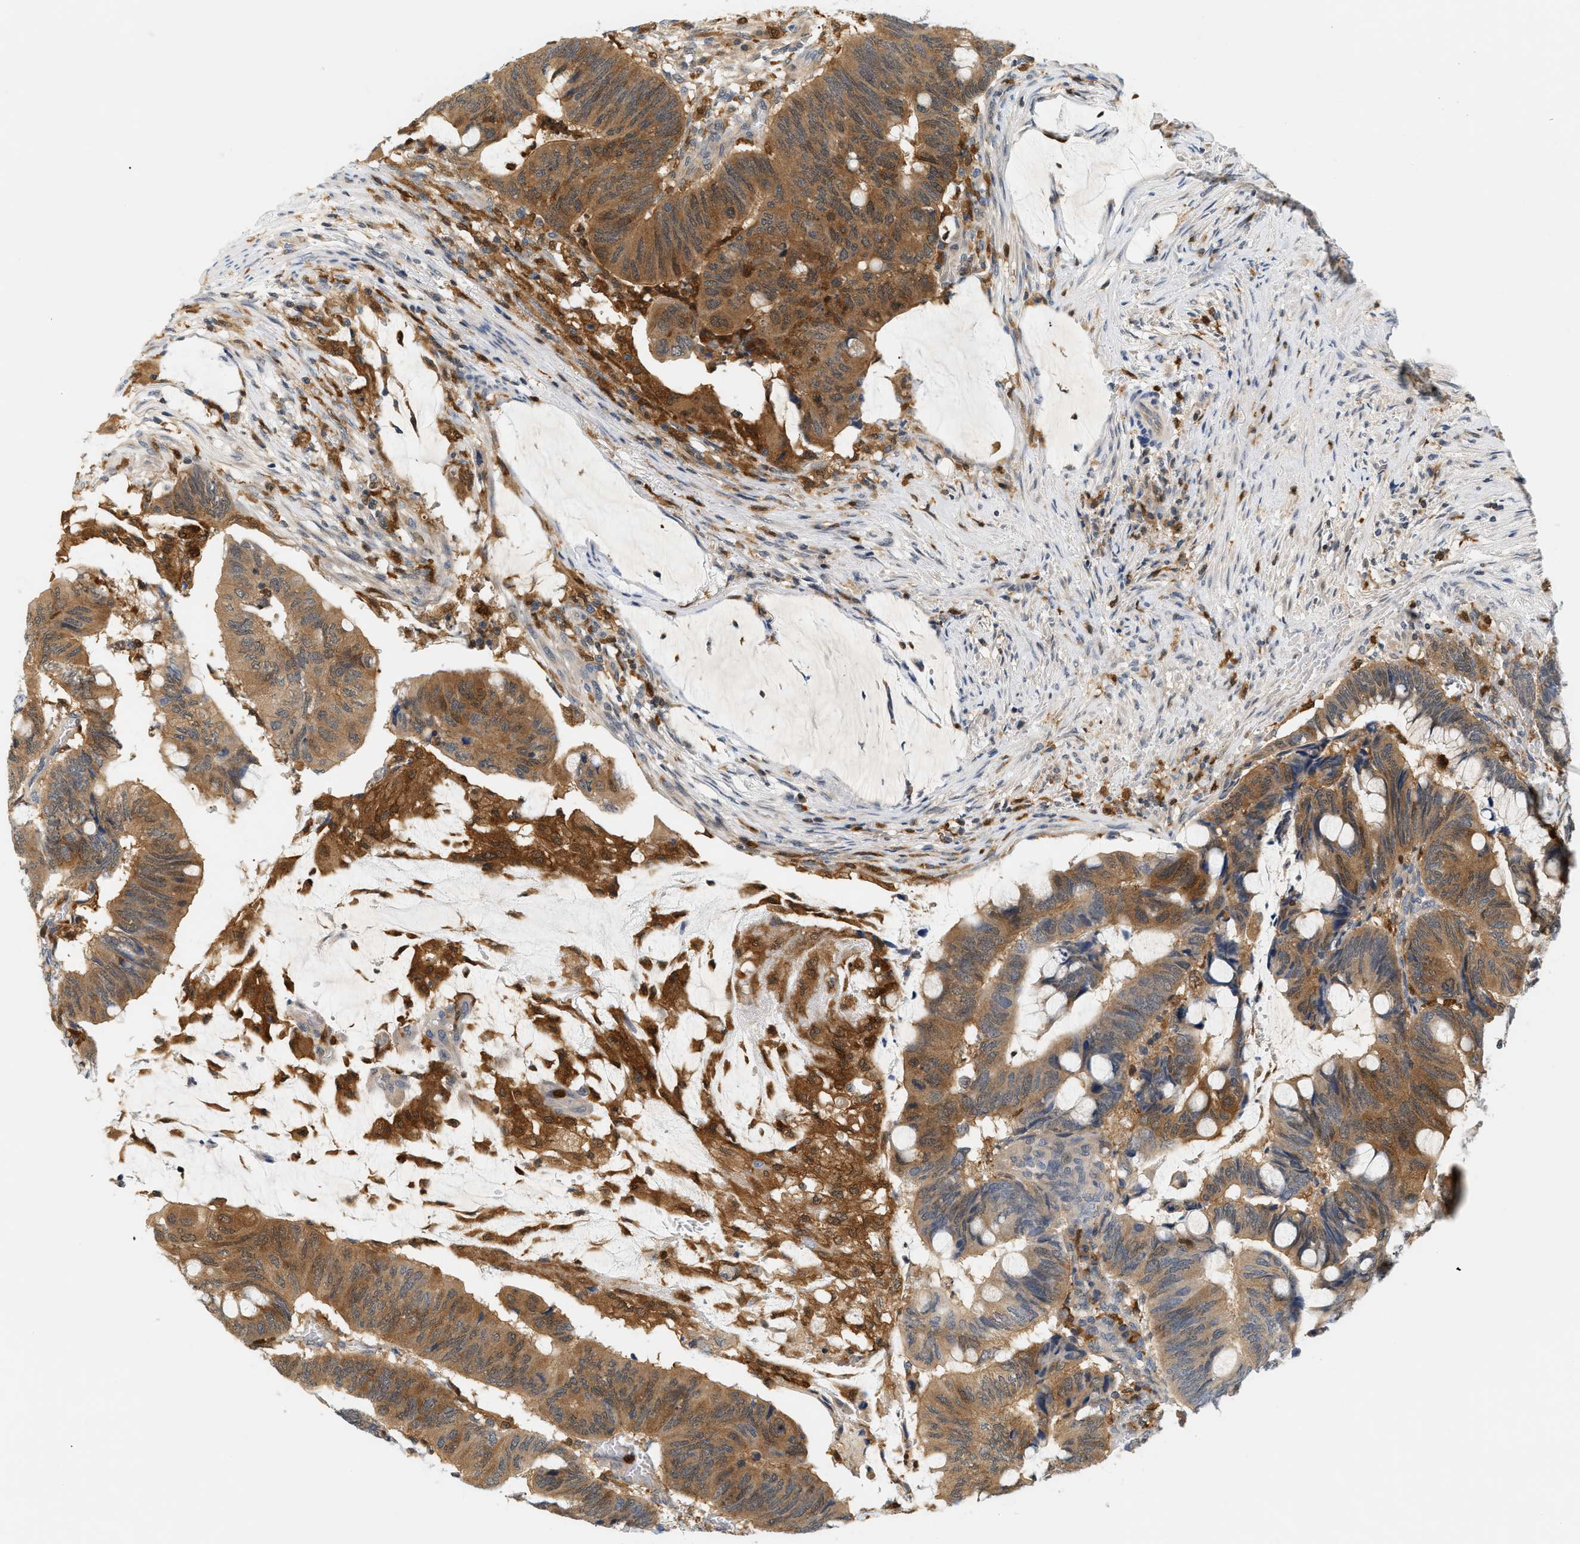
{"staining": {"intensity": "moderate", "quantity": ">75%", "location": "cytoplasmic/membranous"}, "tissue": "colorectal cancer", "cell_type": "Tumor cells", "image_type": "cancer", "snomed": [{"axis": "morphology", "description": "Normal tissue, NOS"}, {"axis": "morphology", "description": "Adenocarcinoma, NOS"}, {"axis": "topography", "description": "Rectum"}, {"axis": "topography", "description": "Peripheral nerve tissue"}], "caption": "Immunohistochemistry (IHC) of colorectal cancer exhibits medium levels of moderate cytoplasmic/membranous expression in approximately >75% of tumor cells. The staining was performed using DAB (3,3'-diaminobenzidine) to visualize the protein expression in brown, while the nuclei were stained in blue with hematoxylin (Magnification: 20x).", "gene": "PYCARD", "patient": {"sex": "male", "age": 92}}